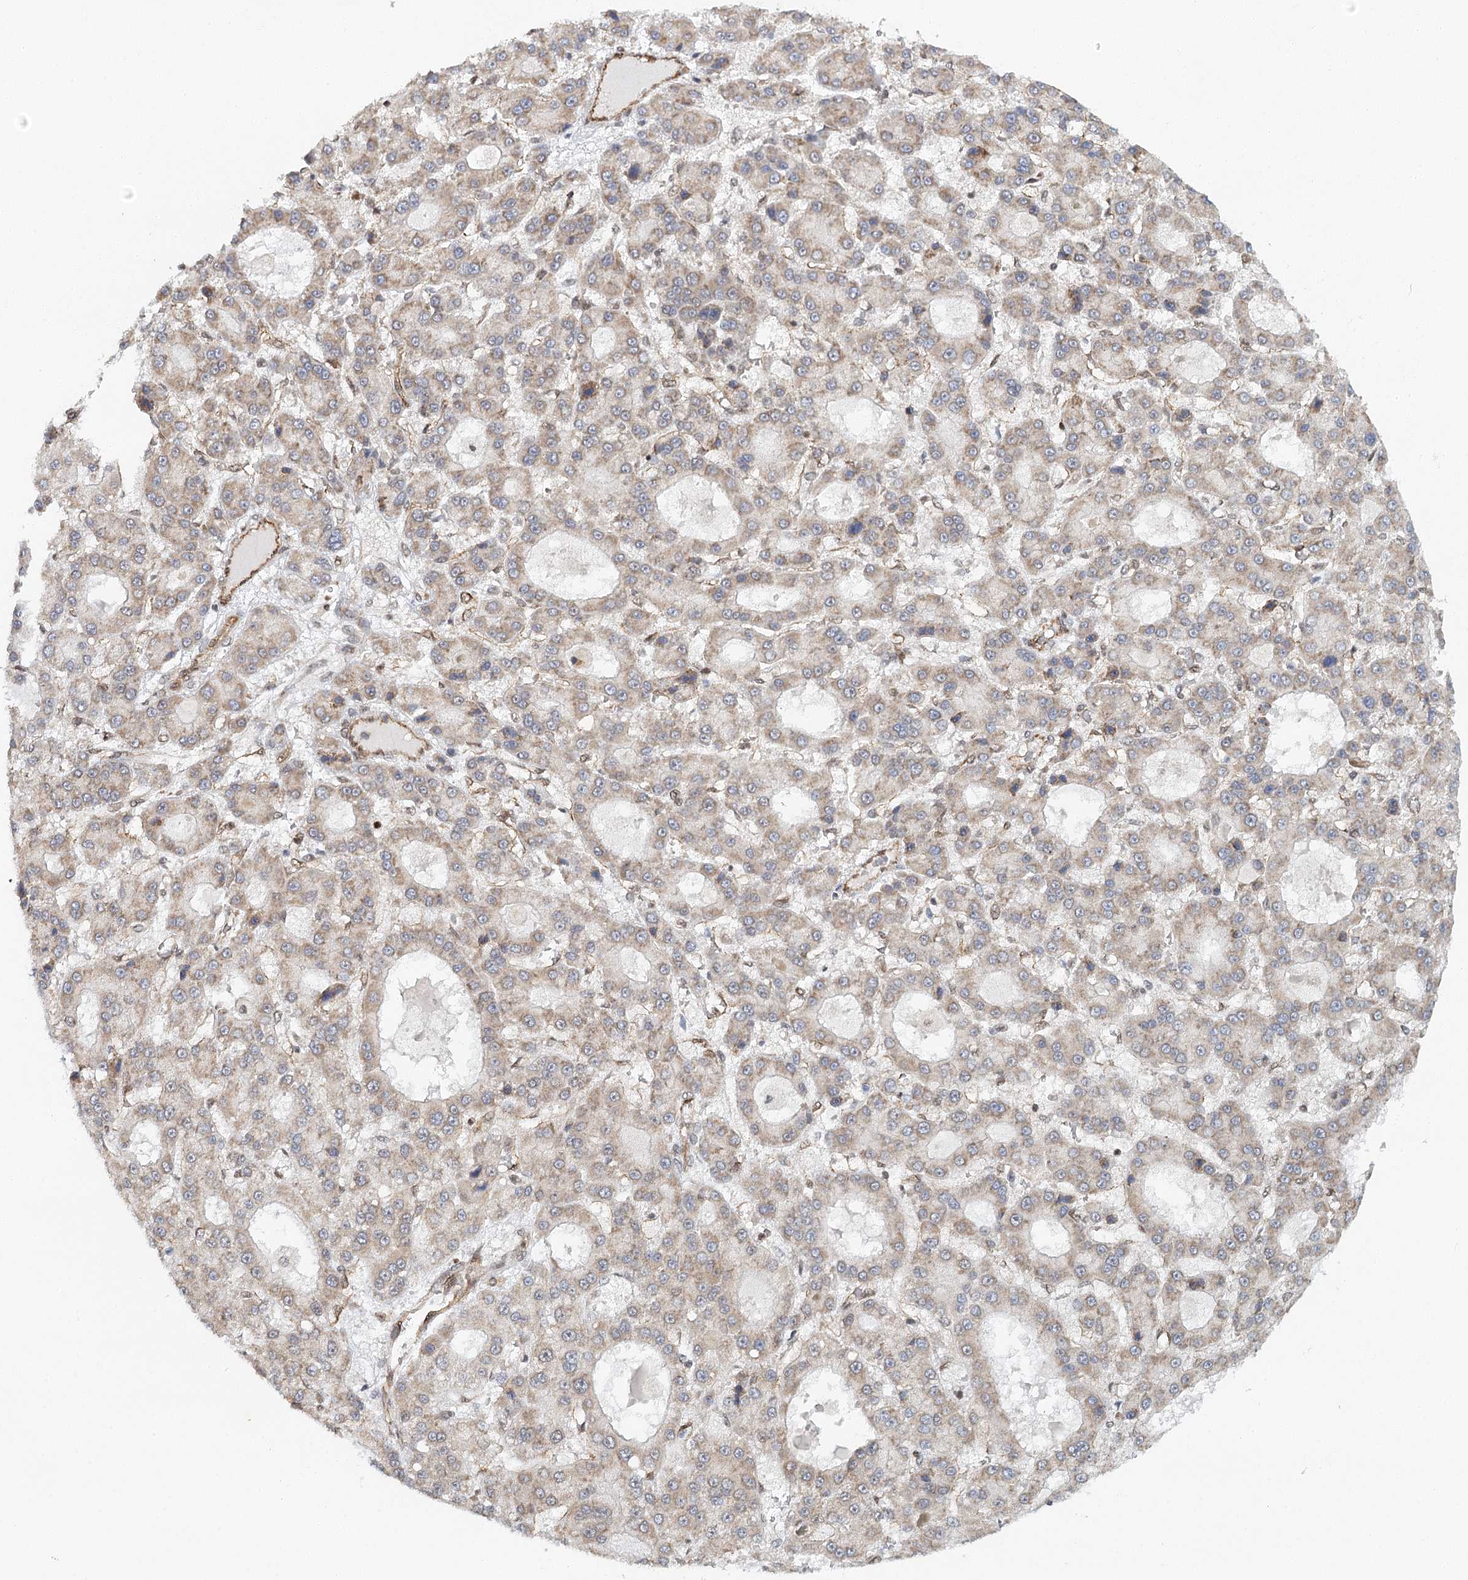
{"staining": {"intensity": "weak", "quantity": "25%-75%", "location": "cytoplasmic/membranous"}, "tissue": "liver cancer", "cell_type": "Tumor cells", "image_type": "cancer", "snomed": [{"axis": "morphology", "description": "Carcinoma, Hepatocellular, NOS"}, {"axis": "topography", "description": "Liver"}], "caption": "DAB immunohistochemical staining of human hepatocellular carcinoma (liver) exhibits weak cytoplasmic/membranous protein positivity in approximately 25%-75% of tumor cells.", "gene": "GPATCH11", "patient": {"sex": "male", "age": 70}}